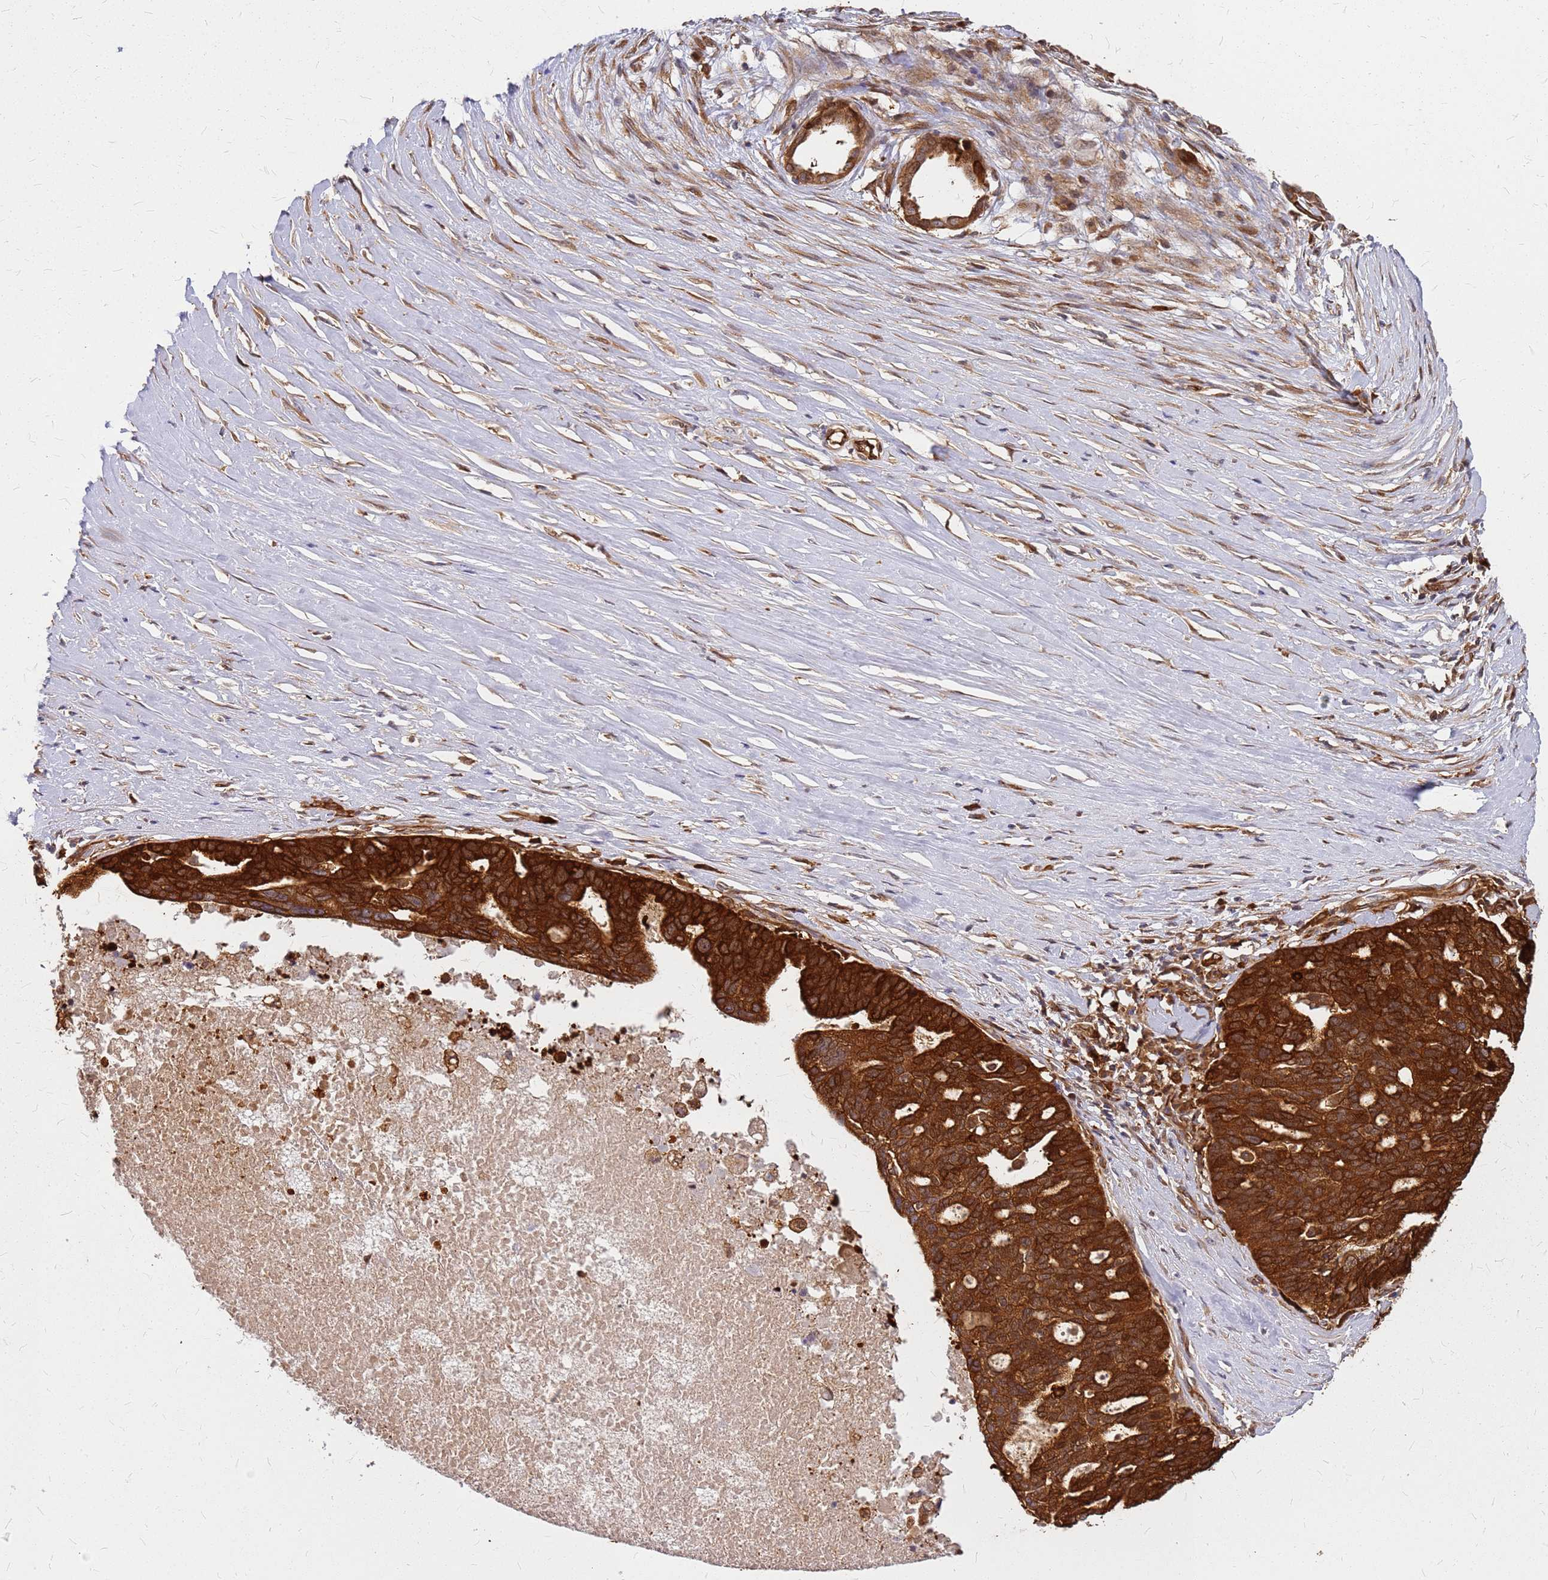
{"staining": {"intensity": "strong", "quantity": ">75%", "location": "cytoplasmic/membranous"}, "tissue": "ovarian cancer", "cell_type": "Tumor cells", "image_type": "cancer", "snomed": [{"axis": "morphology", "description": "Cystadenocarcinoma, serous, NOS"}, {"axis": "topography", "description": "Ovary"}], "caption": "Immunohistochemical staining of human ovarian serous cystadenocarcinoma exhibits strong cytoplasmic/membranous protein expression in about >75% of tumor cells. (DAB (3,3'-diaminobenzidine) IHC, brown staining for protein, blue staining for nuclei).", "gene": "HDX", "patient": {"sex": "female", "age": 59}}